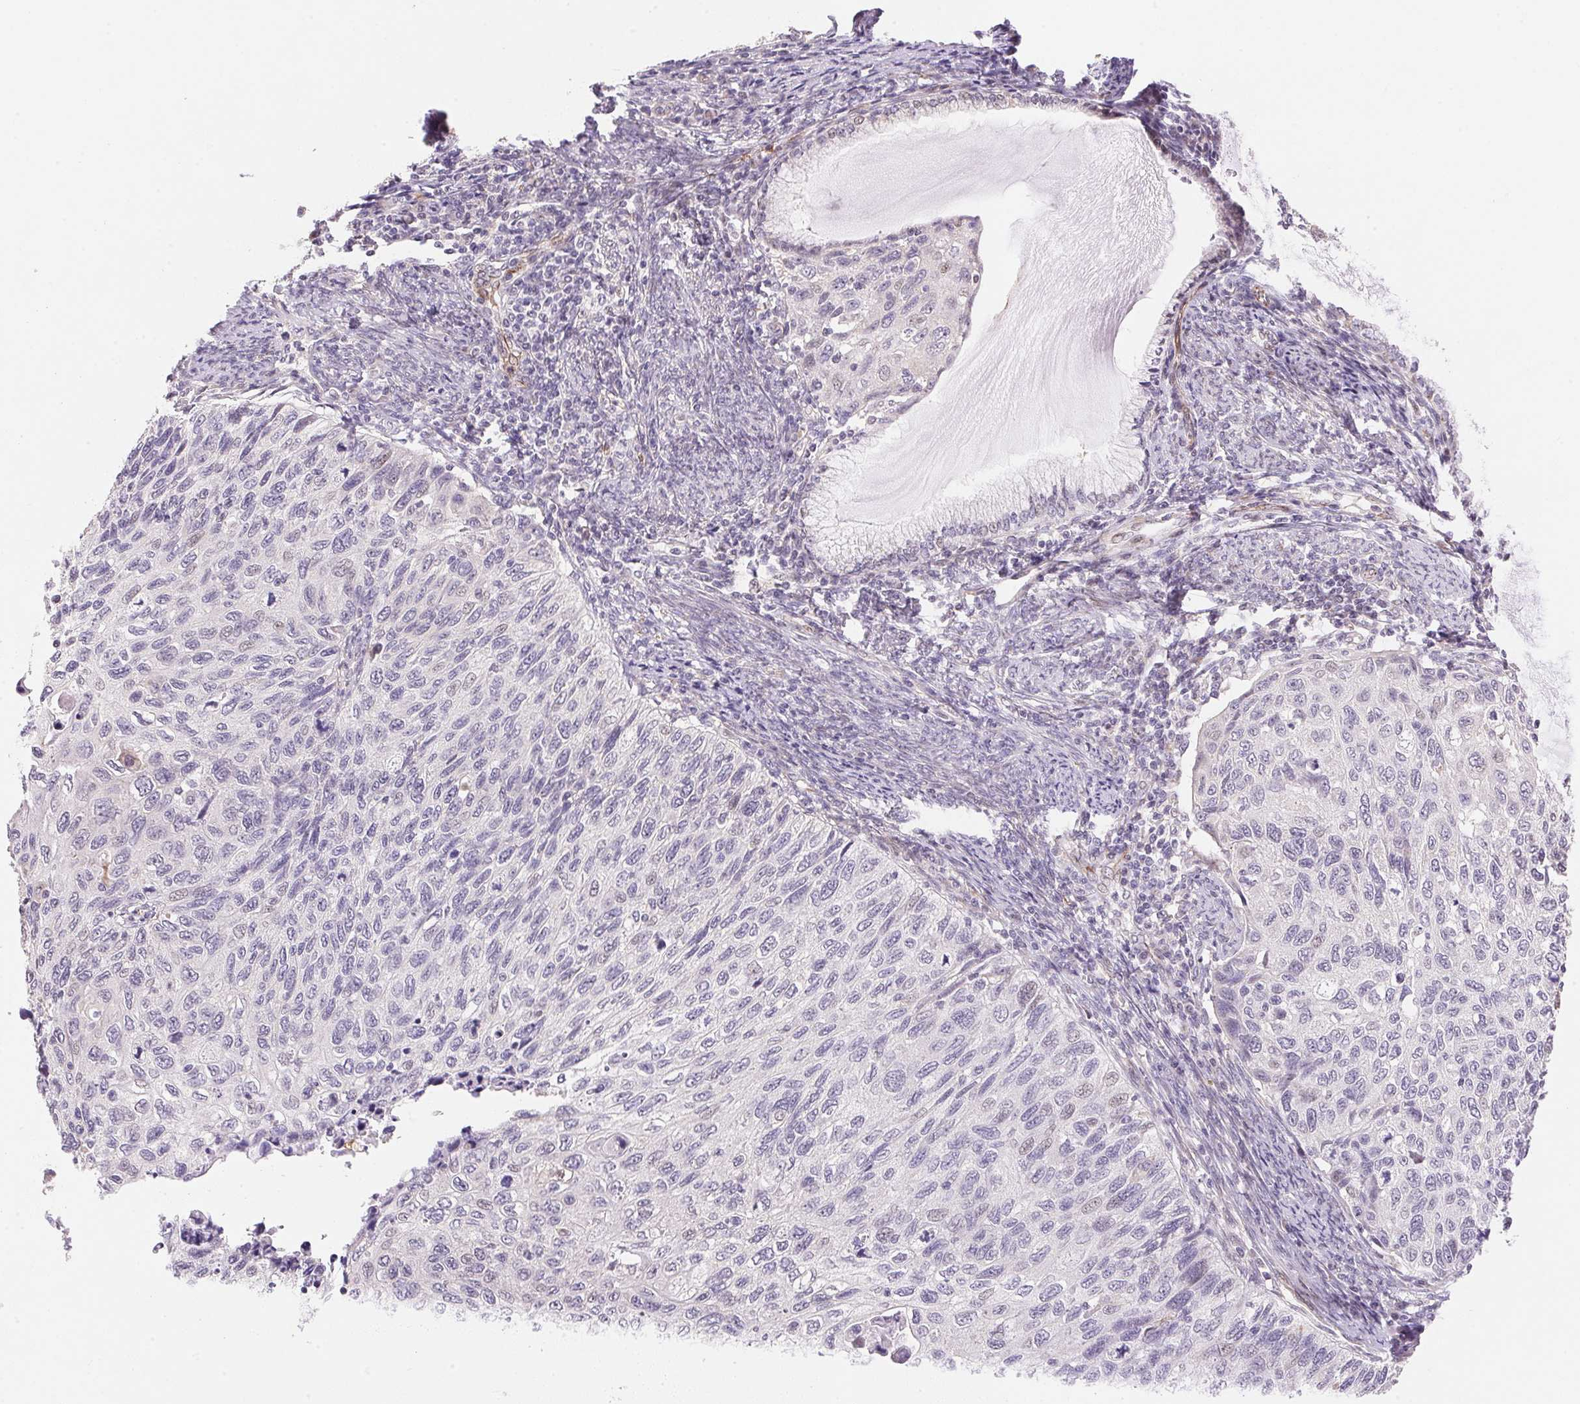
{"staining": {"intensity": "negative", "quantity": "none", "location": "none"}, "tissue": "cervical cancer", "cell_type": "Tumor cells", "image_type": "cancer", "snomed": [{"axis": "morphology", "description": "Squamous cell carcinoma, NOS"}, {"axis": "topography", "description": "Cervix"}], "caption": "A micrograph of cervical cancer (squamous cell carcinoma) stained for a protein demonstrates no brown staining in tumor cells. (DAB (3,3'-diaminobenzidine) immunohistochemistry, high magnification).", "gene": "GYG2", "patient": {"sex": "female", "age": 70}}